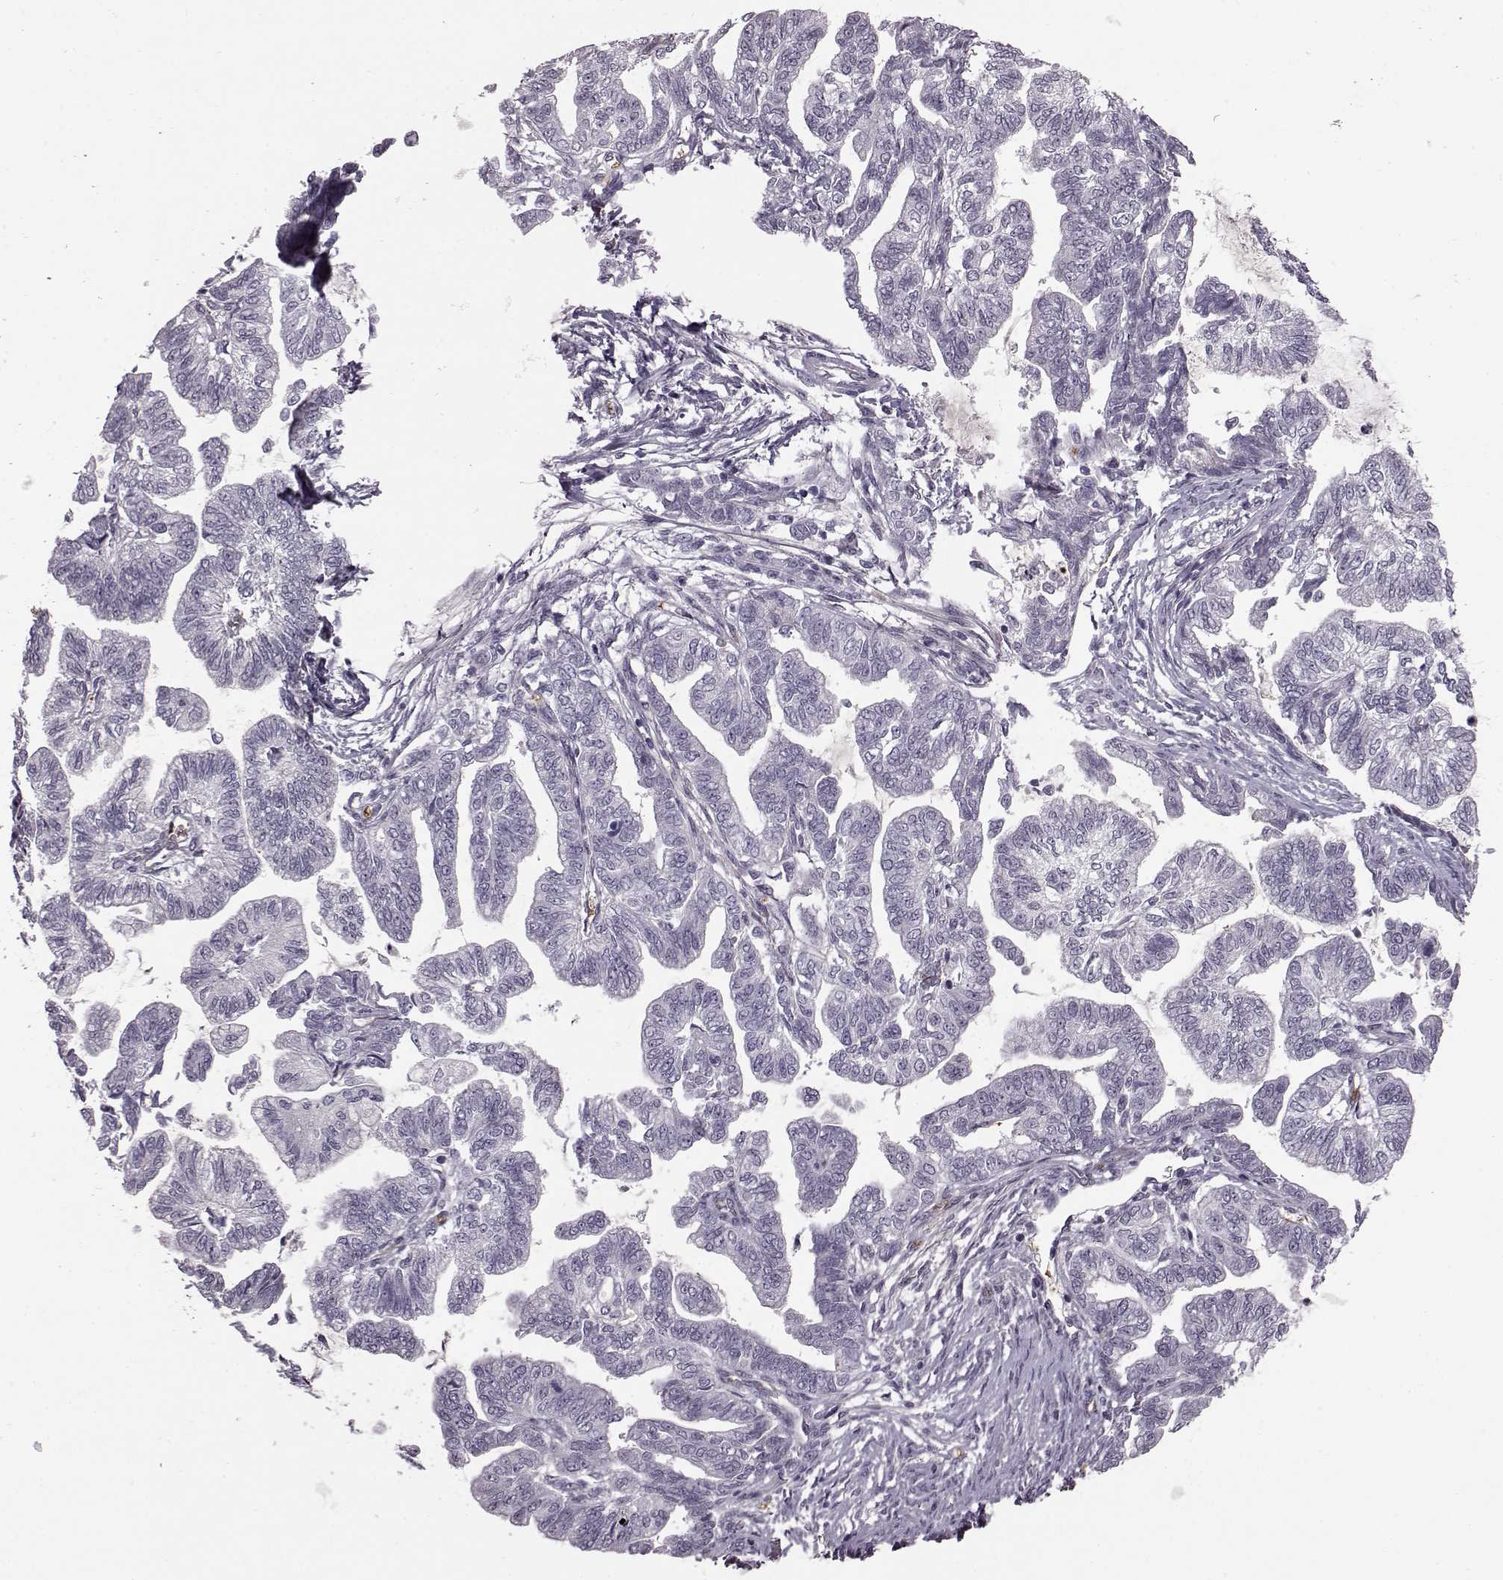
{"staining": {"intensity": "negative", "quantity": "none", "location": "none"}, "tissue": "stomach cancer", "cell_type": "Tumor cells", "image_type": "cancer", "snomed": [{"axis": "morphology", "description": "Adenocarcinoma, NOS"}, {"axis": "topography", "description": "Stomach"}], "caption": "This is an immunohistochemistry histopathology image of human stomach cancer. There is no positivity in tumor cells.", "gene": "PROP1", "patient": {"sex": "male", "age": 83}}